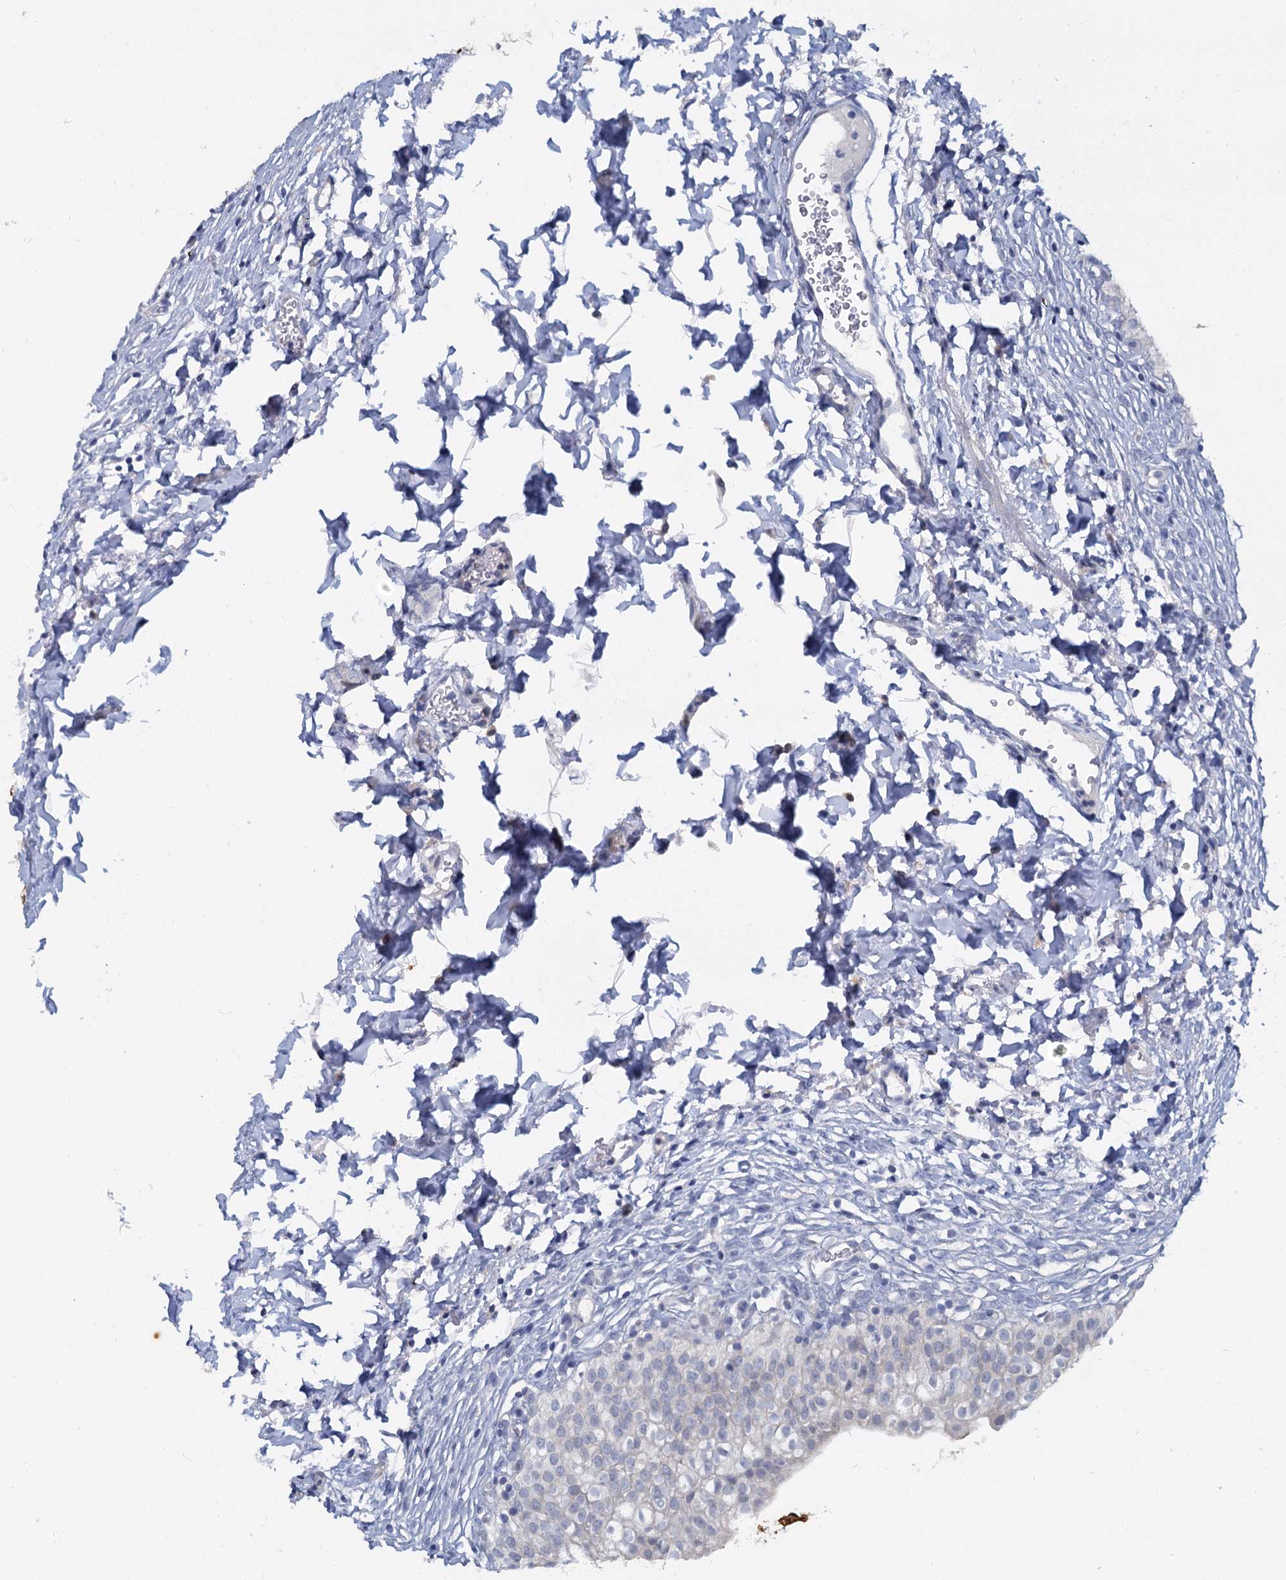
{"staining": {"intensity": "weak", "quantity": "25%-75%", "location": "nuclear"}, "tissue": "urinary bladder", "cell_type": "Urothelial cells", "image_type": "normal", "snomed": [{"axis": "morphology", "description": "Normal tissue, NOS"}, {"axis": "topography", "description": "Urinary bladder"}], "caption": "An IHC micrograph of normal tissue is shown. Protein staining in brown labels weak nuclear positivity in urinary bladder within urothelial cells.", "gene": "ACRBP", "patient": {"sex": "male", "age": 55}}